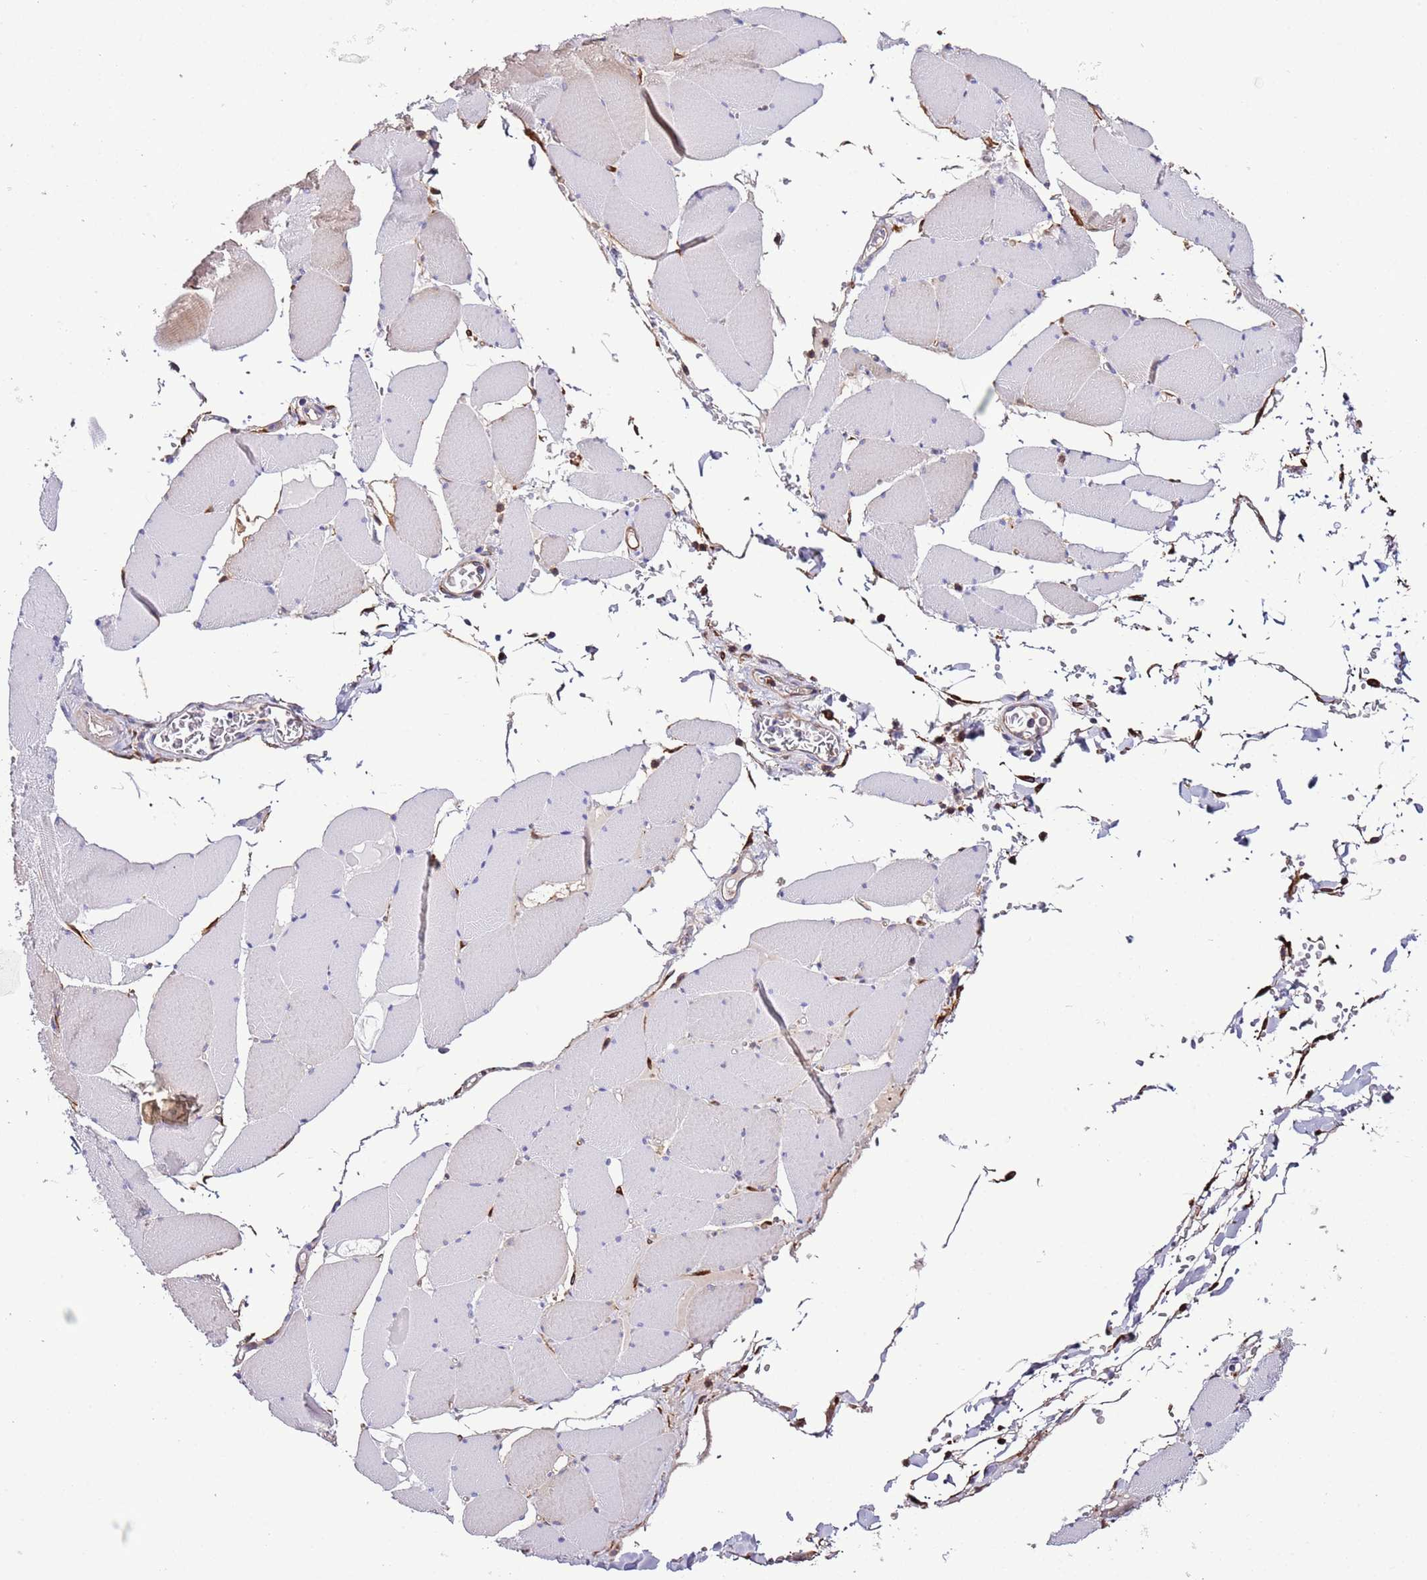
{"staining": {"intensity": "moderate", "quantity": "<25%", "location": "cytoplasmic/membranous"}, "tissue": "skeletal muscle", "cell_type": "Myocytes", "image_type": "normal", "snomed": [{"axis": "morphology", "description": "Normal tissue, NOS"}, {"axis": "topography", "description": "Skeletal muscle"}, {"axis": "topography", "description": "Head-Neck"}], "caption": "This histopathology image demonstrates immunohistochemistry (IHC) staining of normal human skeletal muscle, with low moderate cytoplasmic/membranous staining in approximately <25% of myocytes.", "gene": "FAM174C", "patient": {"sex": "male", "age": 66}}